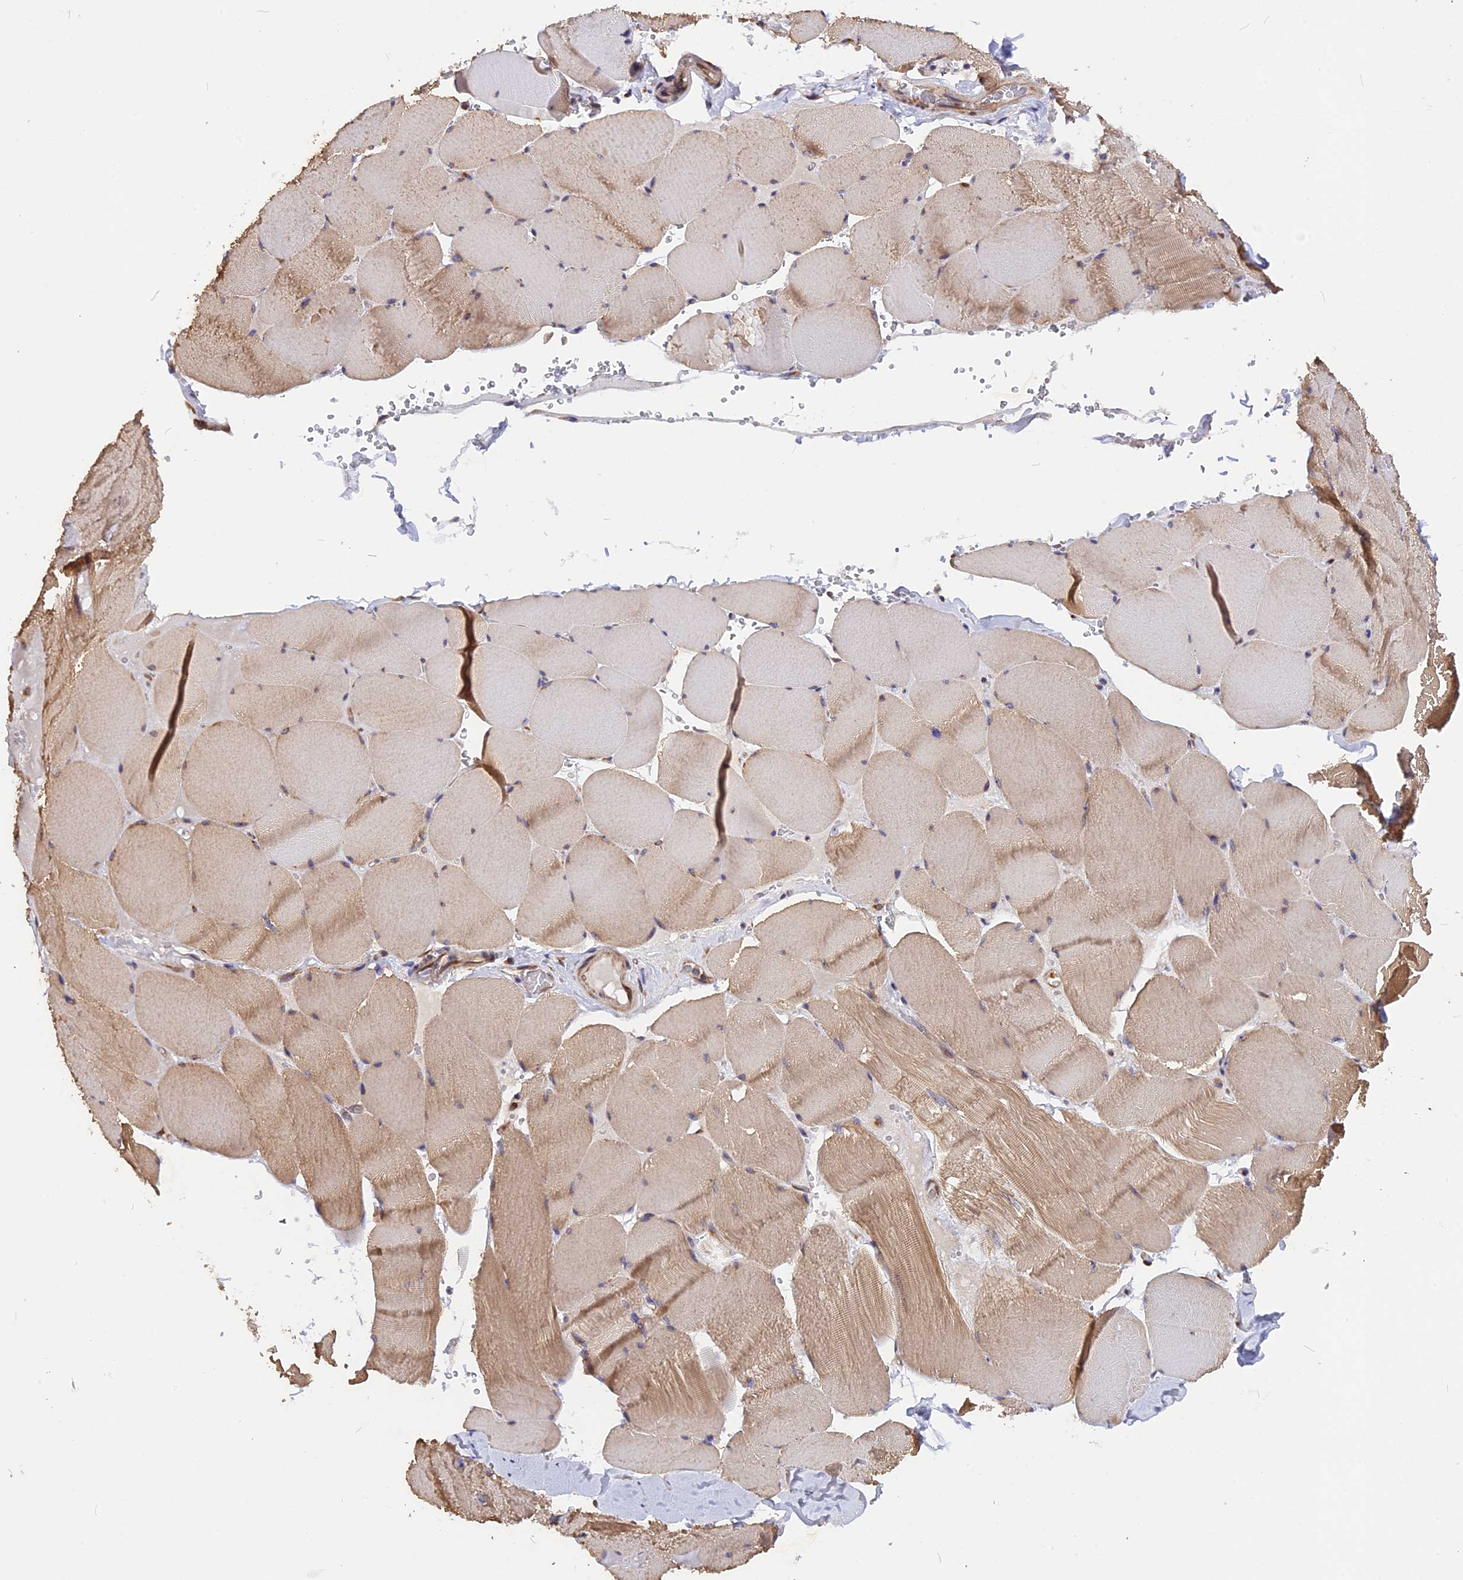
{"staining": {"intensity": "weak", "quantity": "25%-75%", "location": "cytoplasmic/membranous"}, "tissue": "skeletal muscle", "cell_type": "Myocytes", "image_type": "normal", "snomed": [{"axis": "morphology", "description": "Normal tissue, NOS"}, {"axis": "topography", "description": "Skeletal muscle"}, {"axis": "topography", "description": "Head-Neck"}], "caption": "Immunohistochemical staining of normal skeletal muscle shows low levels of weak cytoplasmic/membranous expression in approximately 25%-75% of myocytes.", "gene": "GNPTAB", "patient": {"sex": "male", "age": 66}}